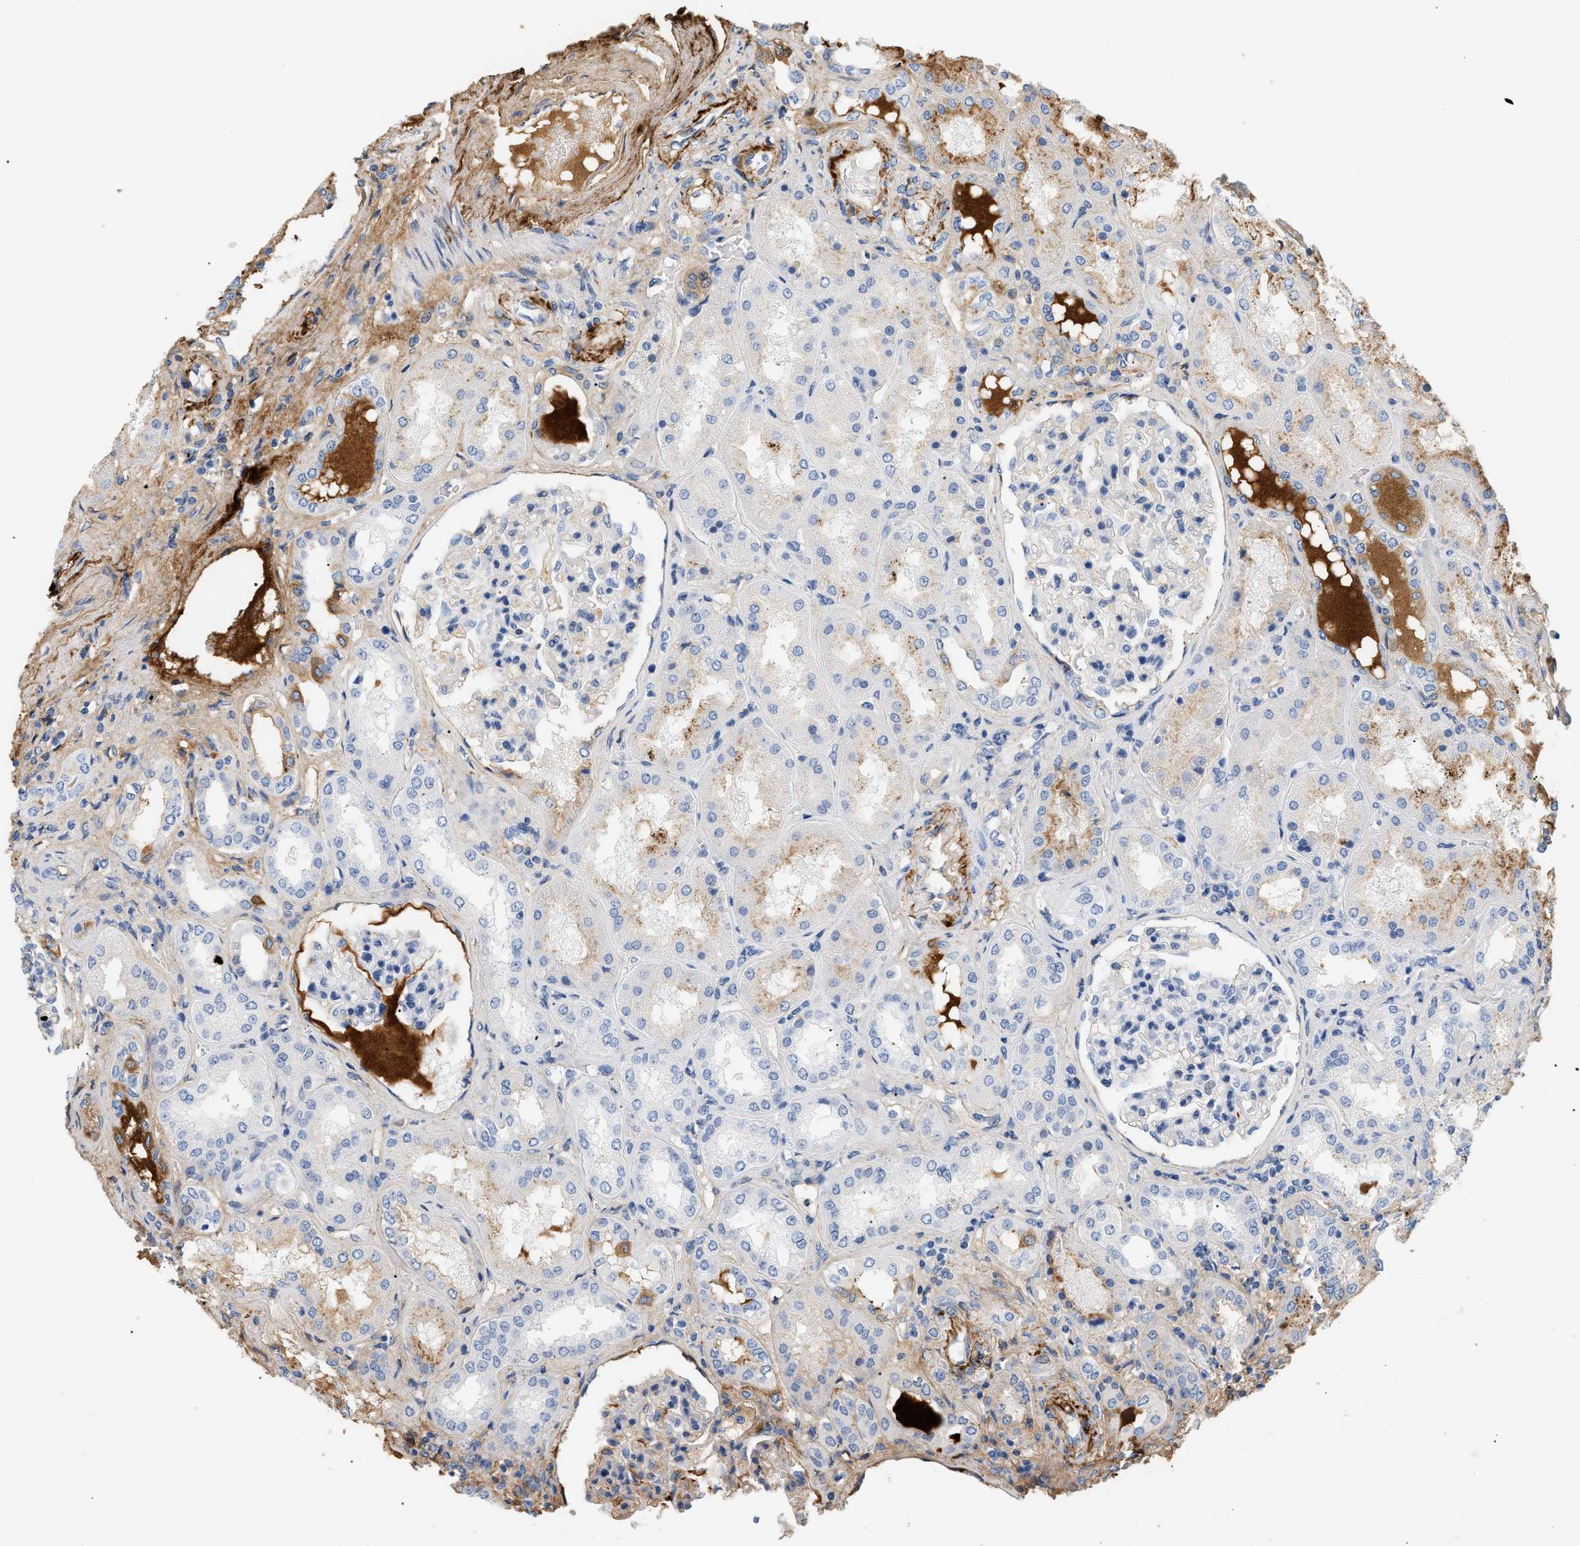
{"staining": {"intensity": "weak", "quantity": "<25%", "location": "cytoplasmic/membranous"}, "tissue": "kidney", "cell_type": "Cells in glomeruli", "image_type": "normal", "snomed": [{"axis": "morphology", "description": "Normal tissue, NOS"}, {"axis": "topography", "description": "Kidney"}], "caption": "Immunohistochemistry micrograph of unremarkable human kidney stained for a protein (brown), which displays no expression in cells in glomeruli.", "gene": "CFH", "patient": {"sex": "female", "age": 56}}